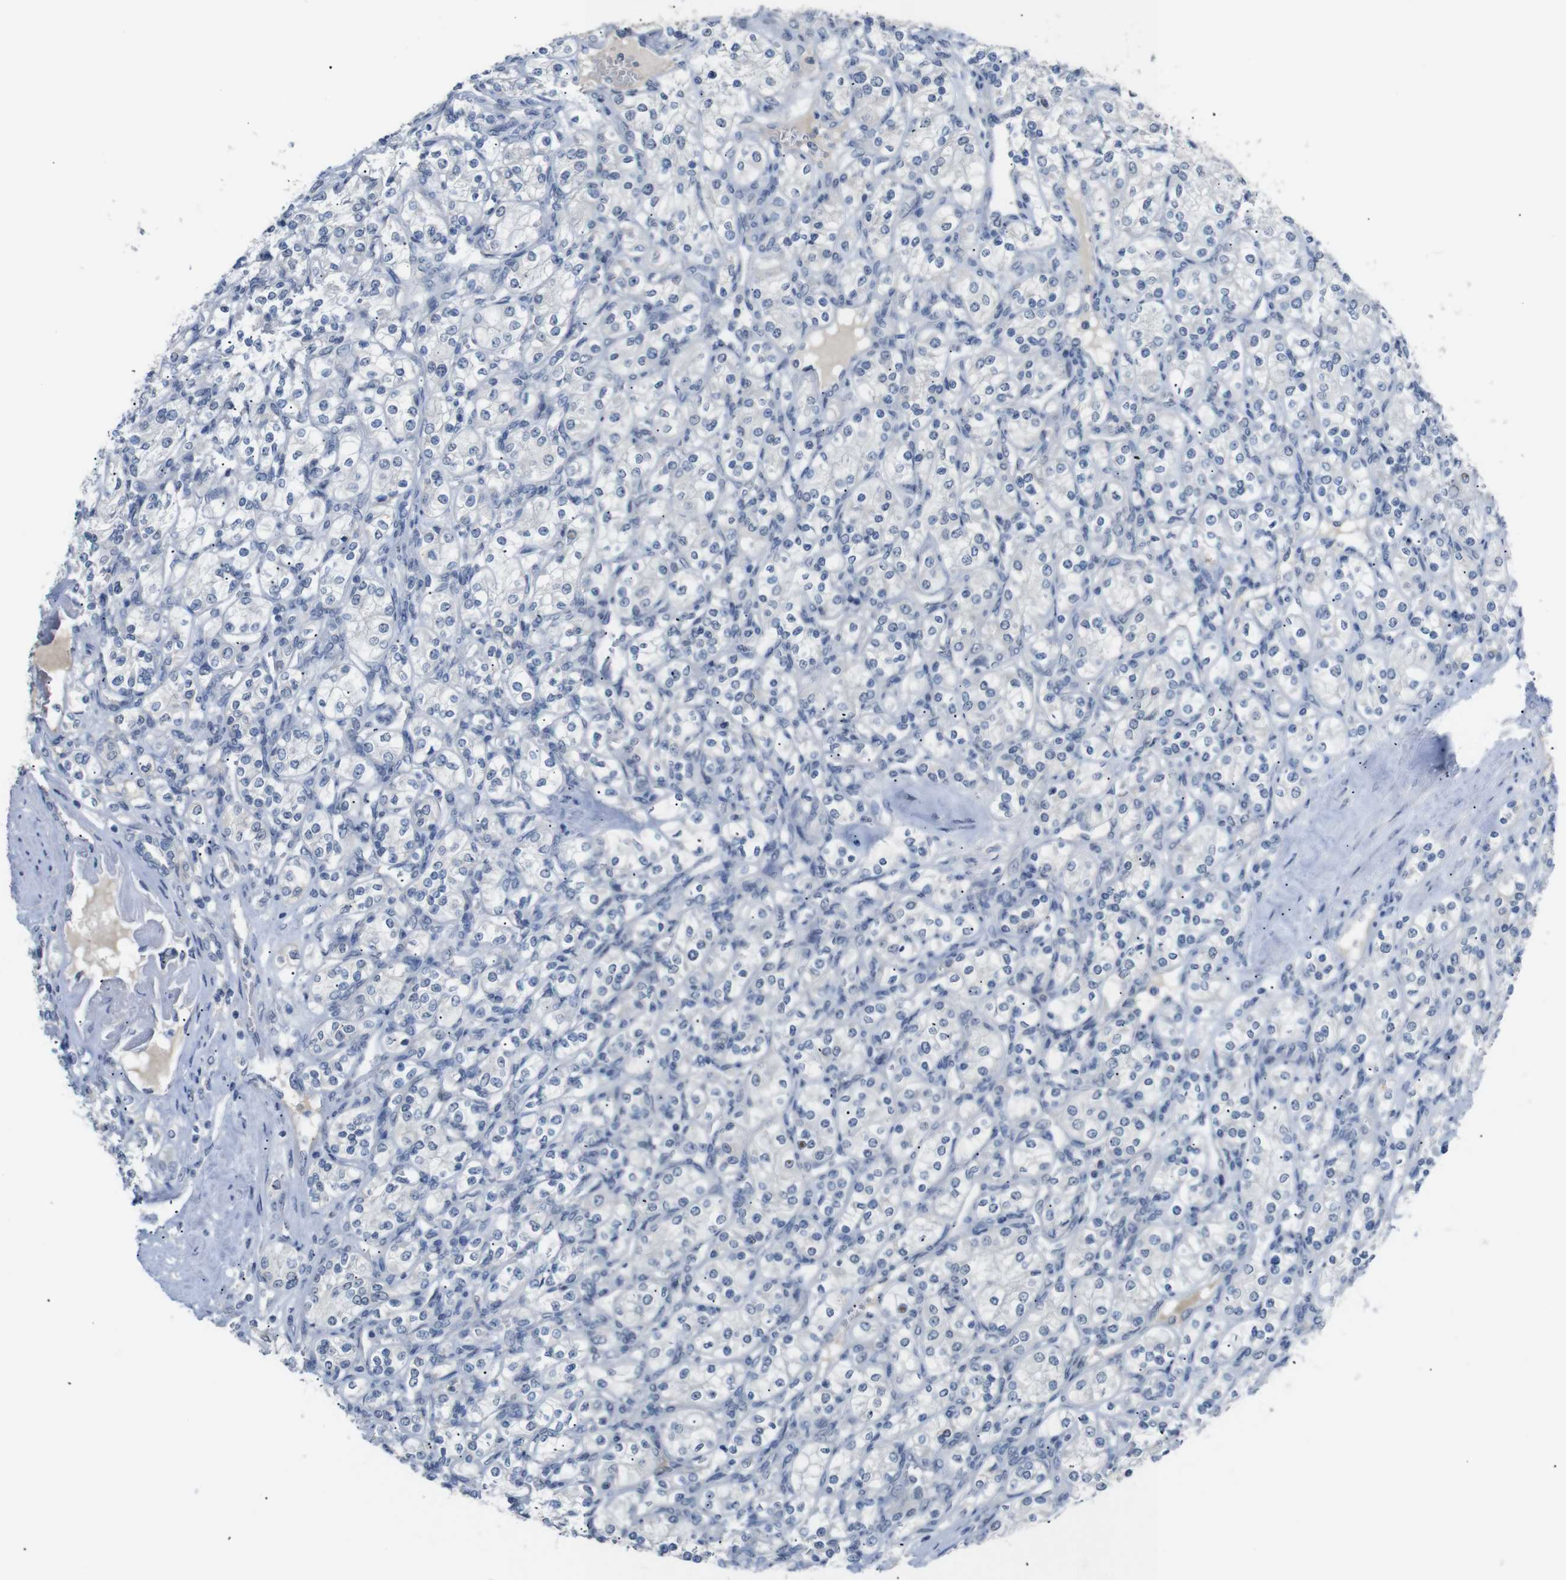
{"staining": {"intensity": "negative", "quantity": "none", "location": "none"}, "tissue": "renal cancer", "cell_type": "Tumor cells", "image_type": "cancer", "snomed": [{"axis": "morphology", "description": "Adenocarcinoma, NOS"}, {"axis": "topography", "description": "Kidney"}], "caption": "Immunohistochemical staining of human renal cancer (adenocarcinoma) reveals no significant expression in tumor cells.", "gene": "CHRM5", "patient": {"sex": "male", "age": 77}}